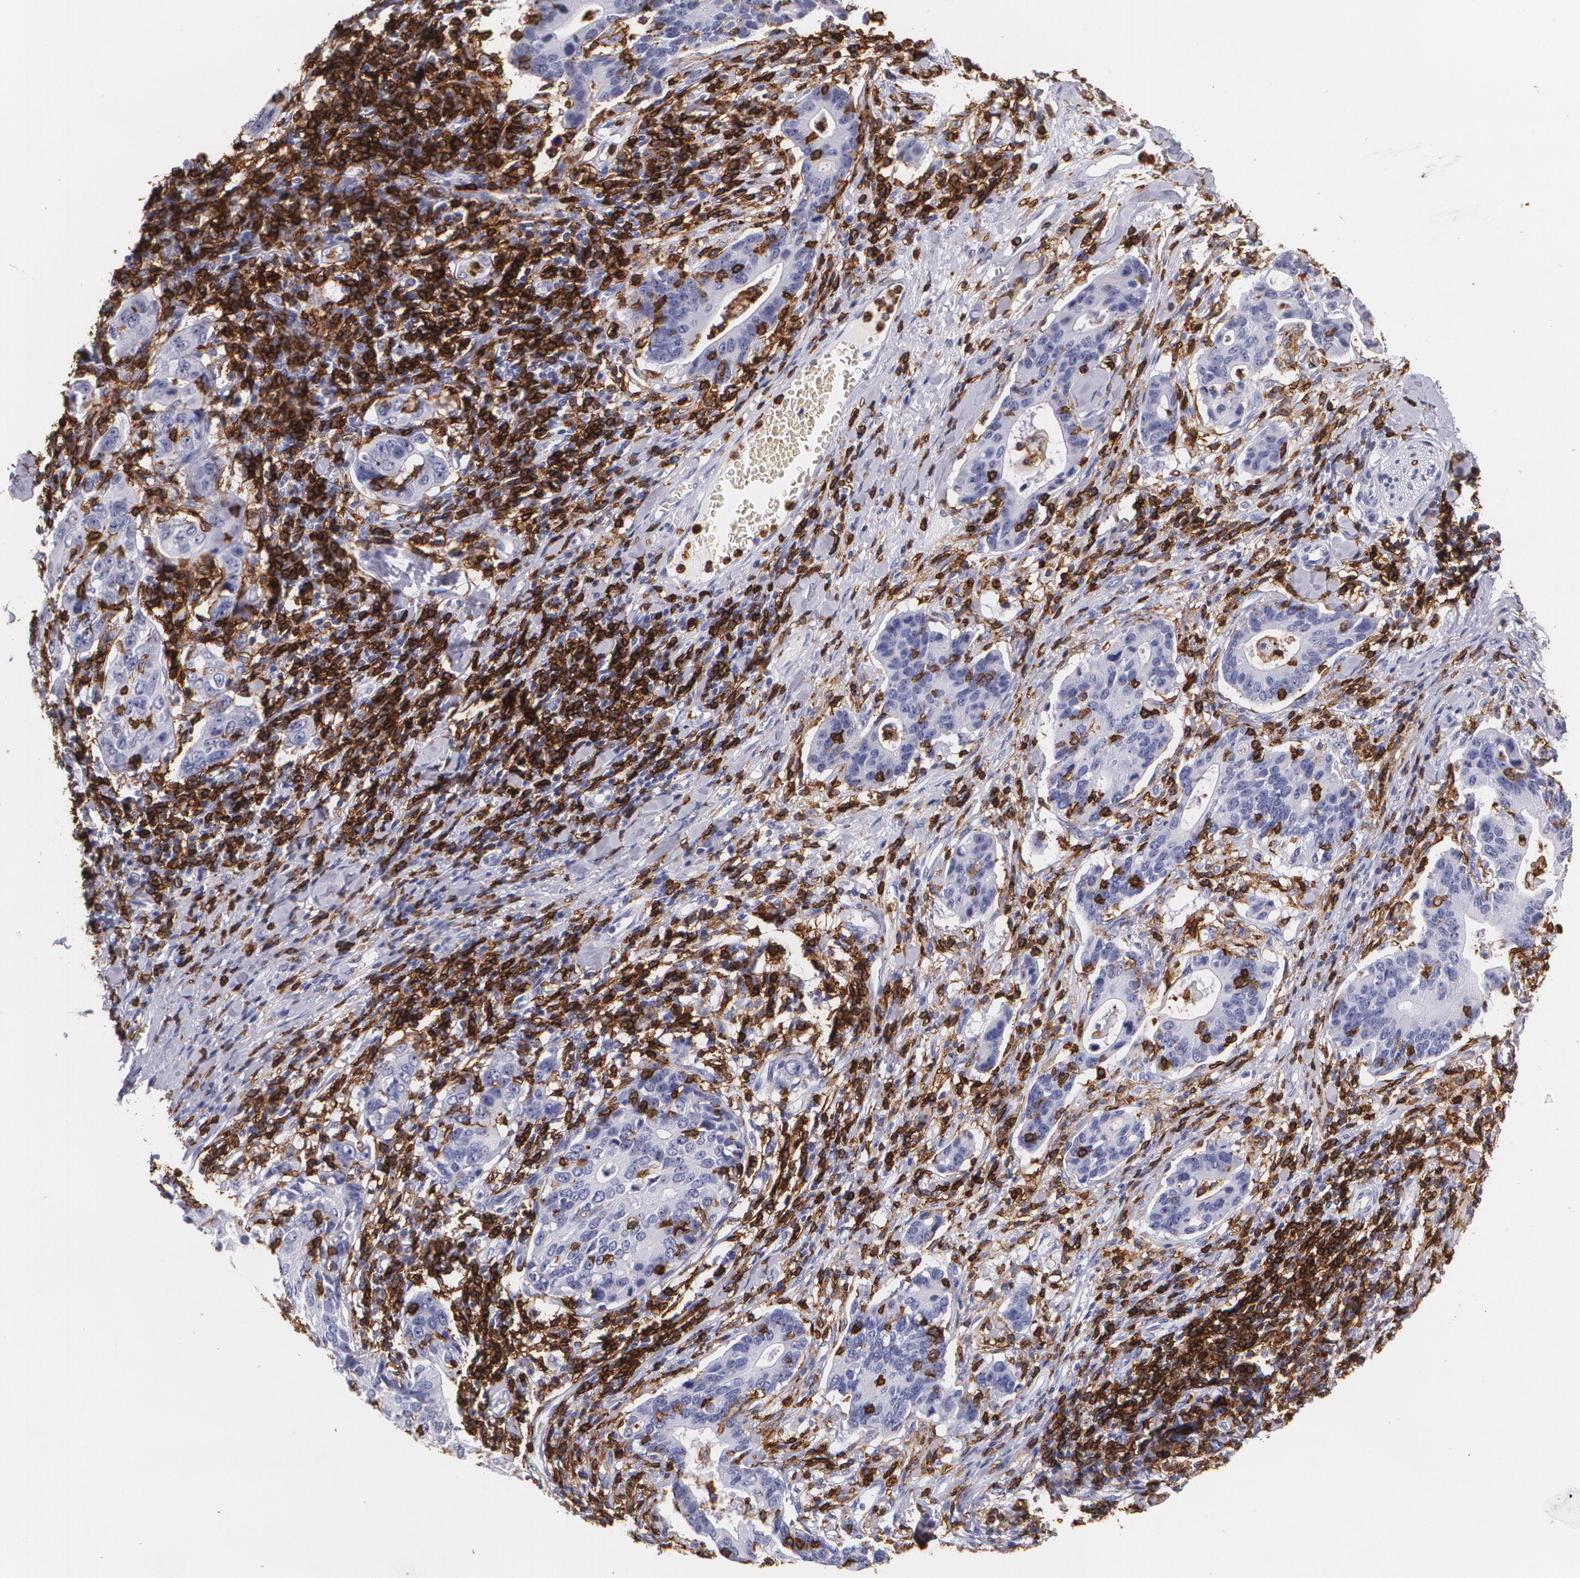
{"staining": {"intensity": "negative", "quantity": "none", "location": "none"}, "tissue": "stomach cancer", "cell_type": "Tumor cells", "image_type": "cancer", "snomed": [{"axis": "morphology", "description": "Adenocarcinoma, NOS"}, {"axis": "topography", "description": "Esophagus"}, {"axis": "topography", "description": "Stomach"}], "caption": "The IHC micrograph has no significant positivity in tumor cells of adenocarcinoma (stomach) tissue. The staining is performed using DAB (3,3'-diaminobenzidine) brown chromogen with nuclei counter-stained in using hematoxylin.", "gene": "PTPRC", "patient": {"sex": "male", "age": 74}}